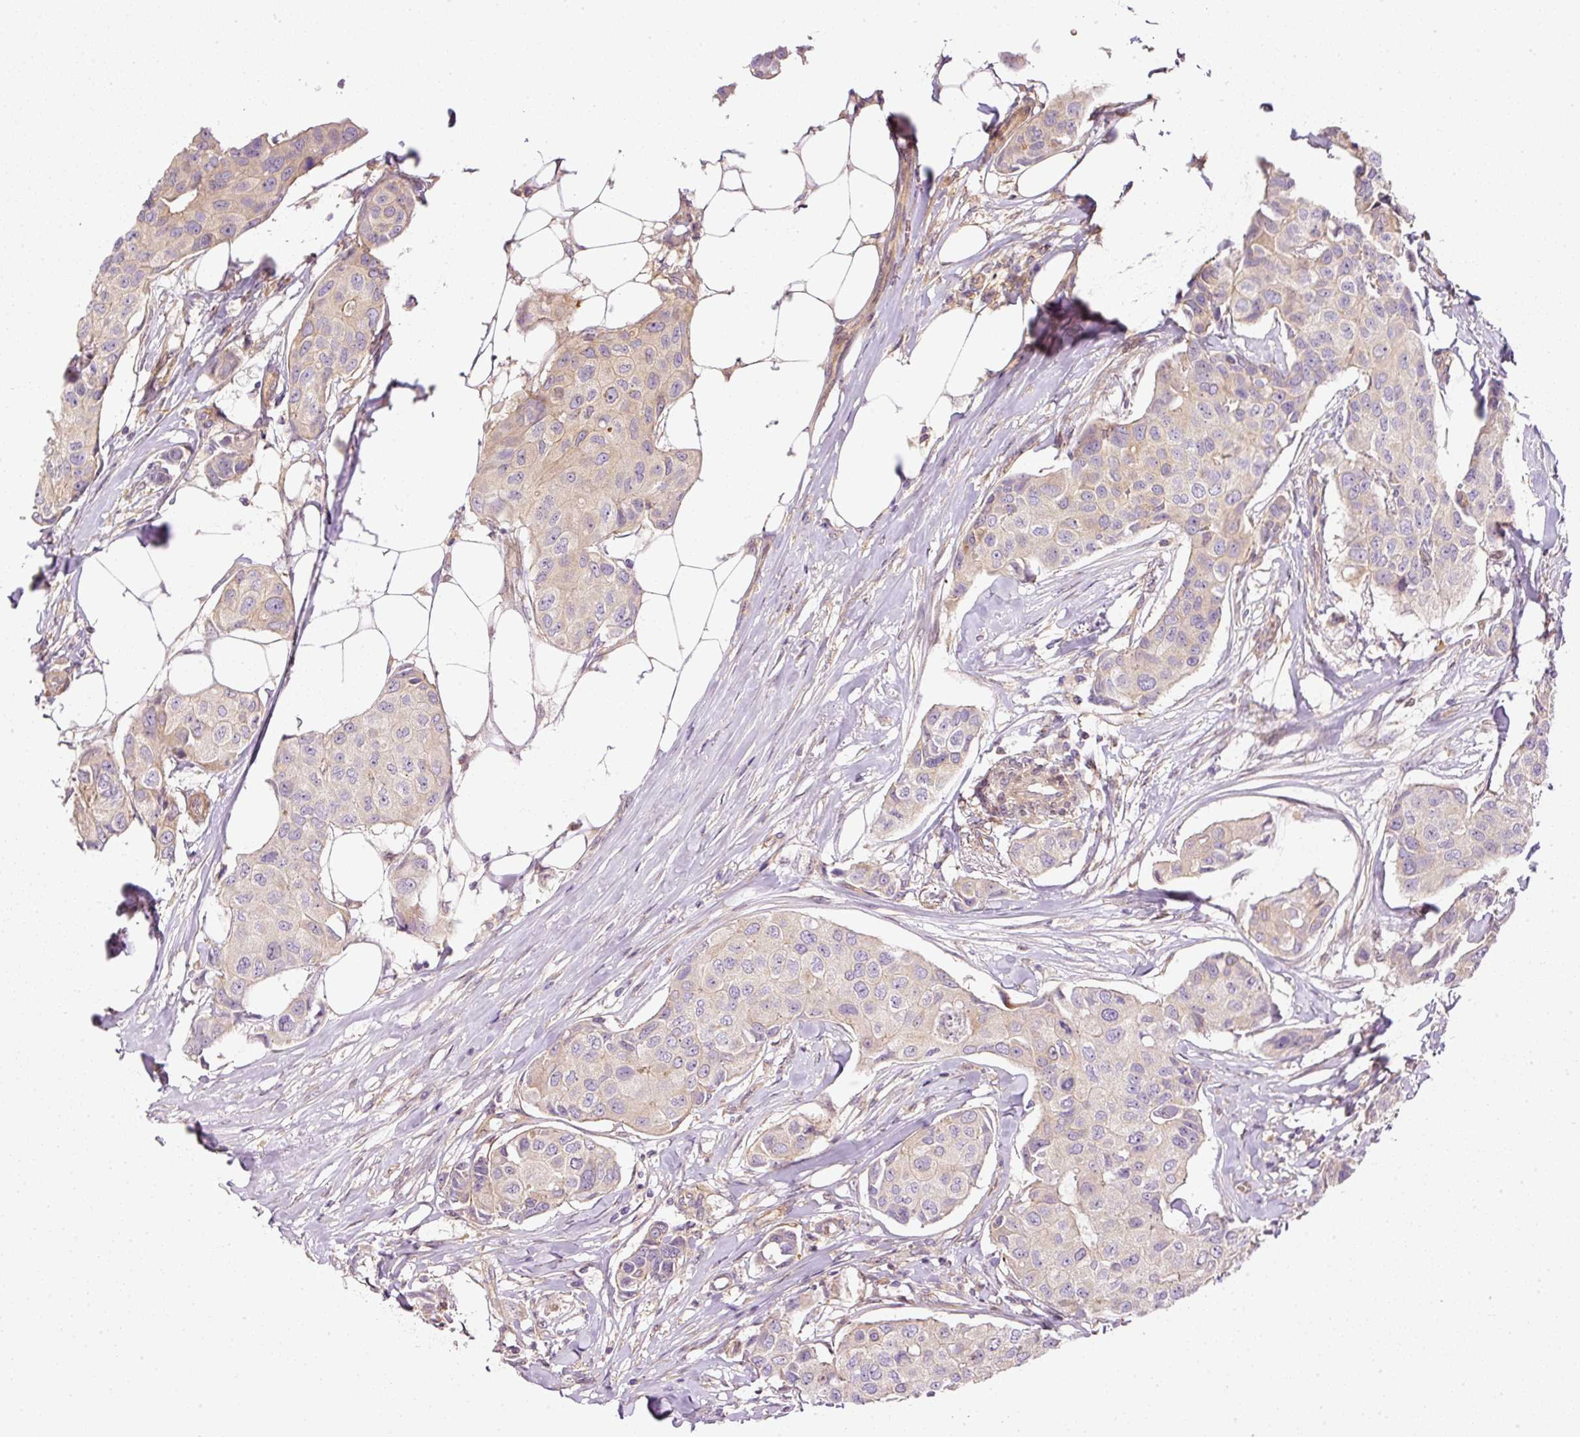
{"staining": {"intensity": "weak", "quantity": "<25%", "location": "cytoplasmic/membranous"}, "tissue": "breast cancer", "cell_type": "Tumor cells", "image_type": "cancer", "snomed": [{"axis": "morphology", "description": "Duct carcinoma"}, {"axis": "topography", "description": "Breast"}], "caption": "The micrograph reveals no significant staining in tumor cells of breast cancer (invasive ductal carcinoma). The staining is performed using DAB brown chromogen with nuclei counter-stained in using hematoxylin.", "gene": "TBC1D2B", "patient": {"sex": "female", "age": 80}}